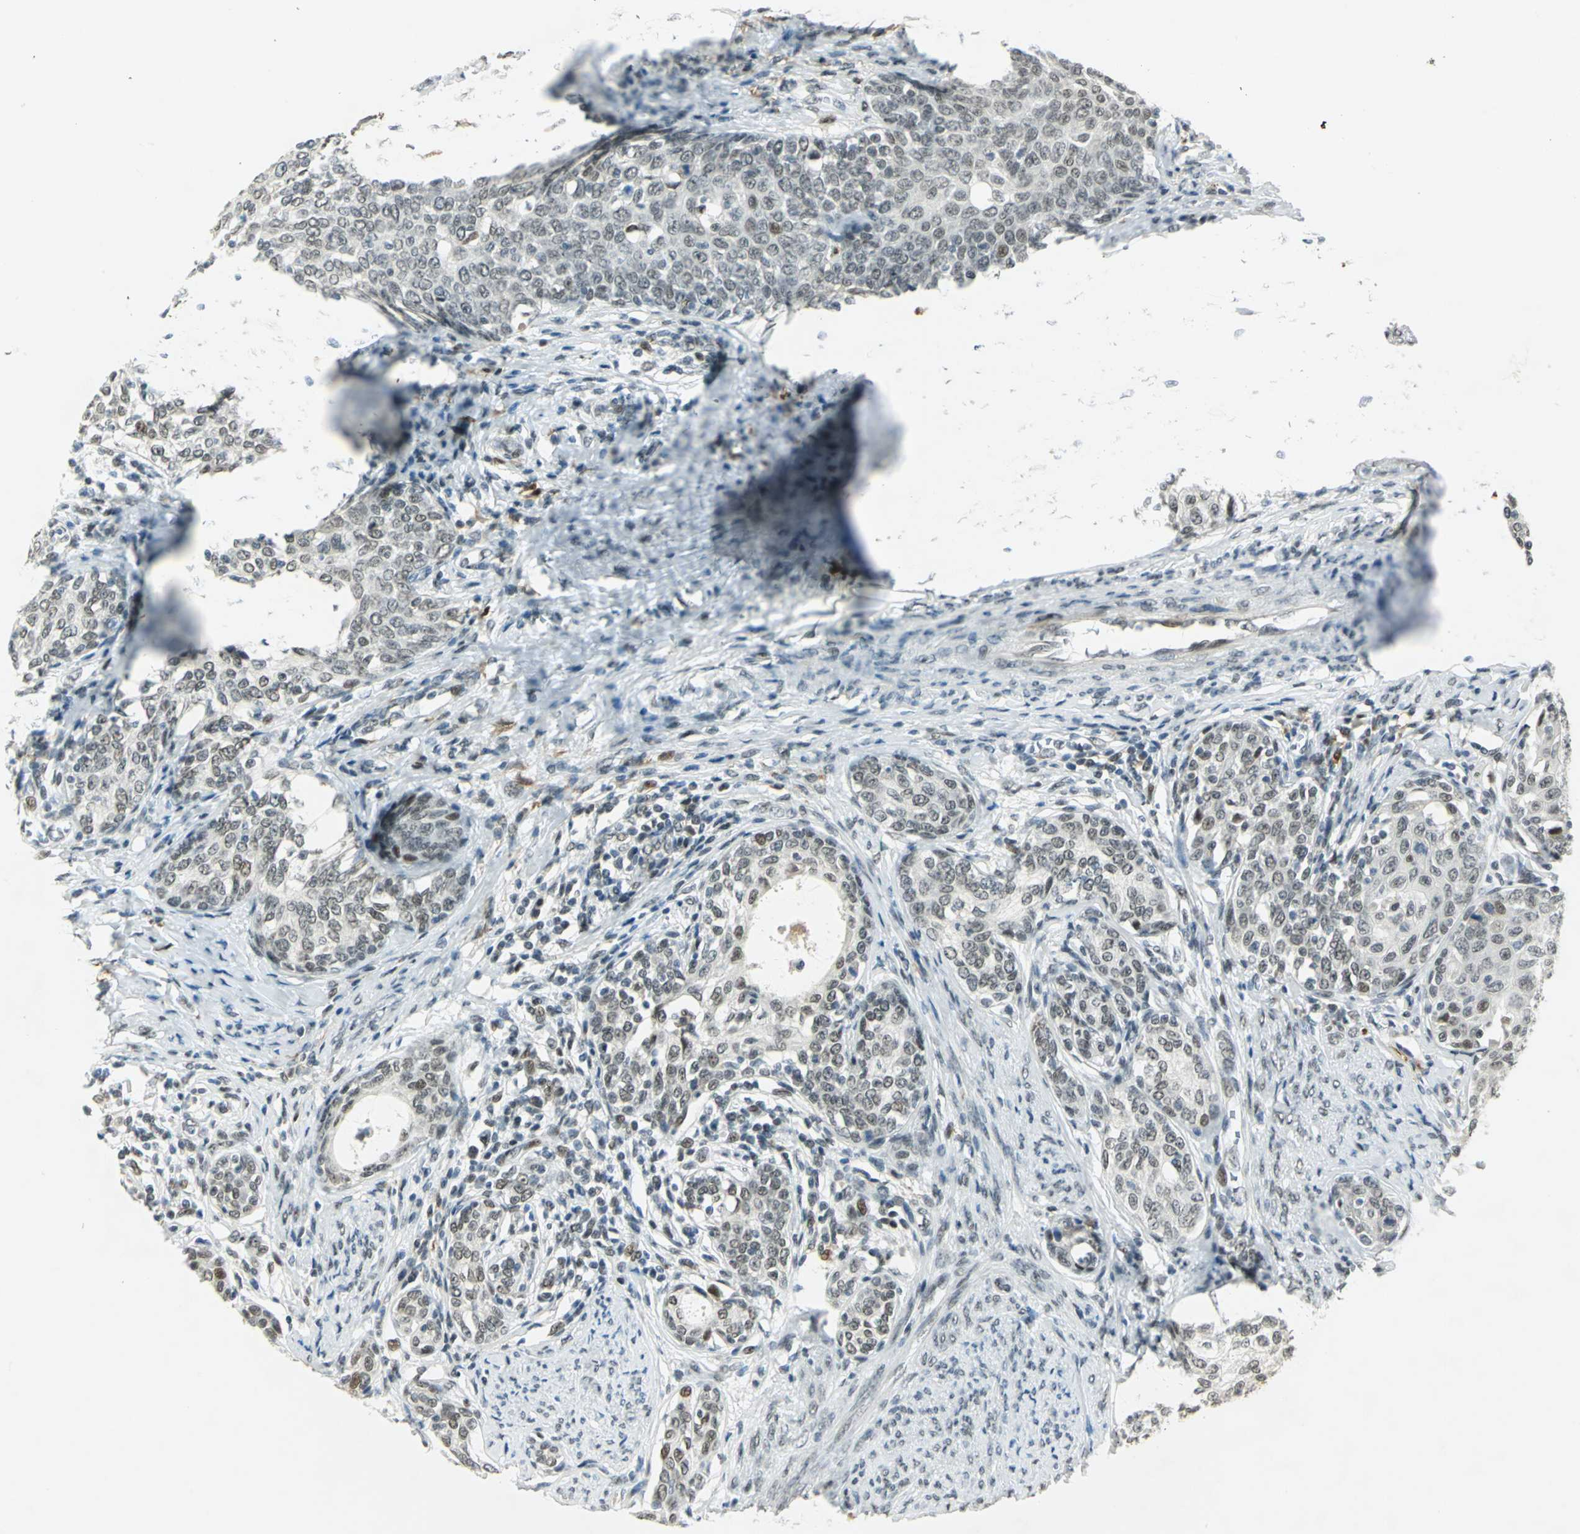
{"staining": {"intensity": "weak", "quantity": "<25%", "location": "nuclear"}, "tissue": "cervical cancer", "cell_type": "Tumor cells", "image_type": "cancer", "snomed": [{"axis": "morphology", "description": "Squamous cell carcinoma, NOS"}, {"axis": "morphology", "description": "Adenocarcinoma, NOS"}, {"axis": "topography", "description": "Cervix"}], "caption": "An image of squamous cell carcinoma (cervical) stained for a protein shows no brown staining in tumor cells.", "gene": "MTMR10", "patient": {"sex": "female", "age": 52}}